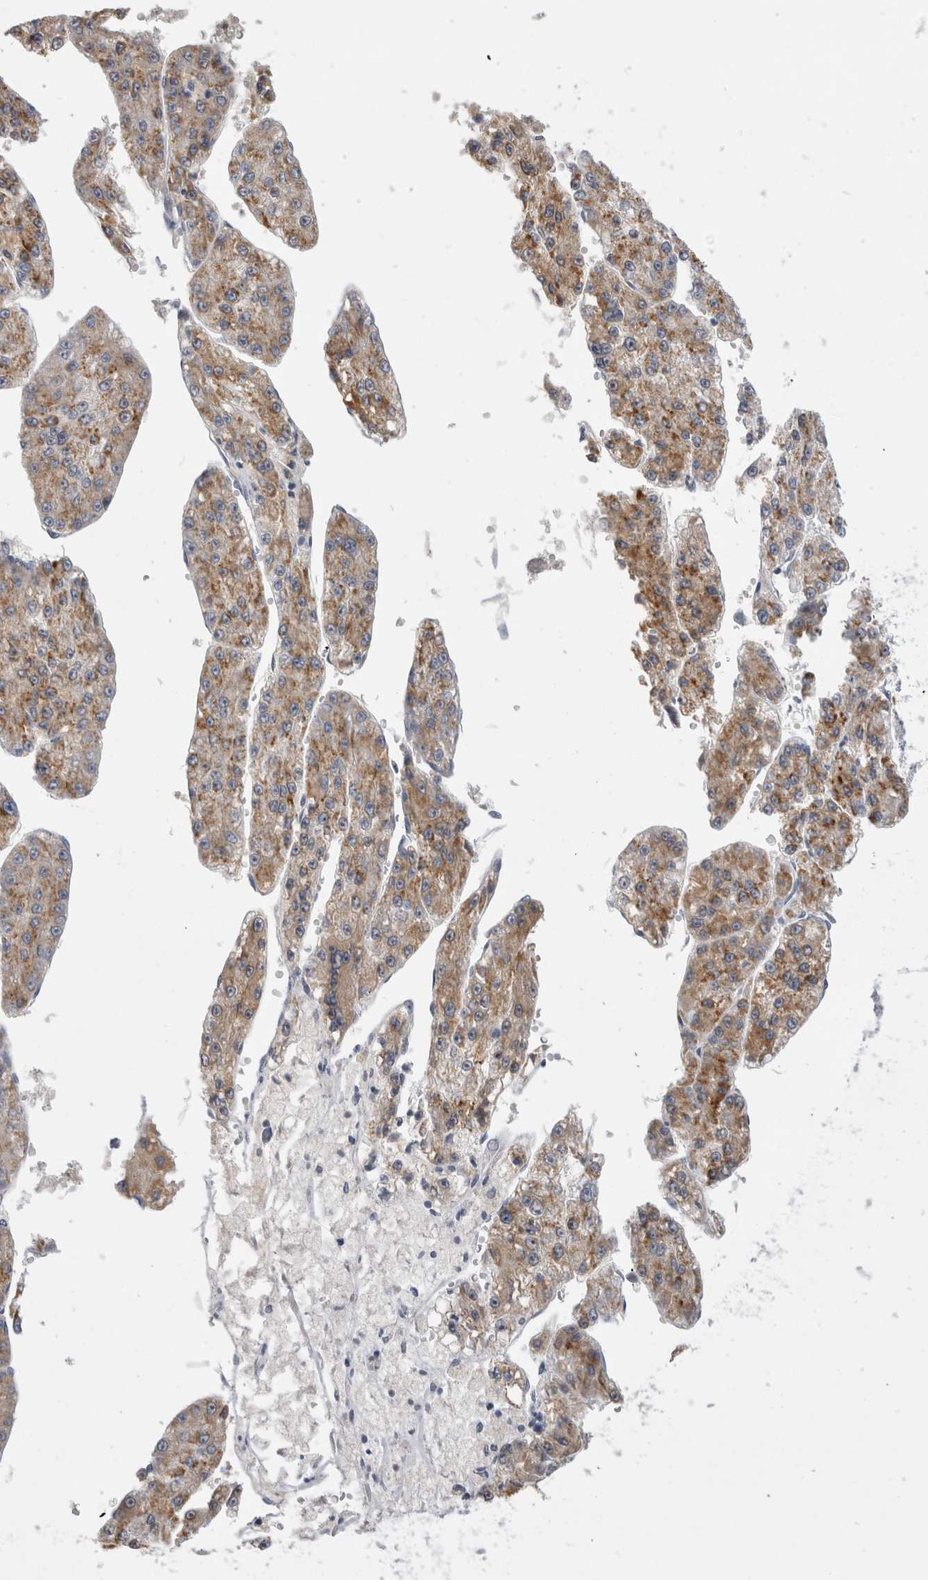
{"staining": {"intensity": "moderate", "quantity": ">75%", "location": "cytoplasmic/membranous"}, "tissue": "liver cancer", "cell_type": "Tumor cells", "image_type": "cancer", "snomed": [{"axis": "morphology", "description": "Carcinoma, Hepatocellular, NOS"}, {"axis": "topography", "description": "Liver"}], "caption": "Immunohistochemical staining of liver cancer reveals medium levels of moderate cytoplasmic/membranous expression in approximately >75% of tumor cells.", "gene": "DHRS4", "patient": {"sex": "female", "age": 73}}